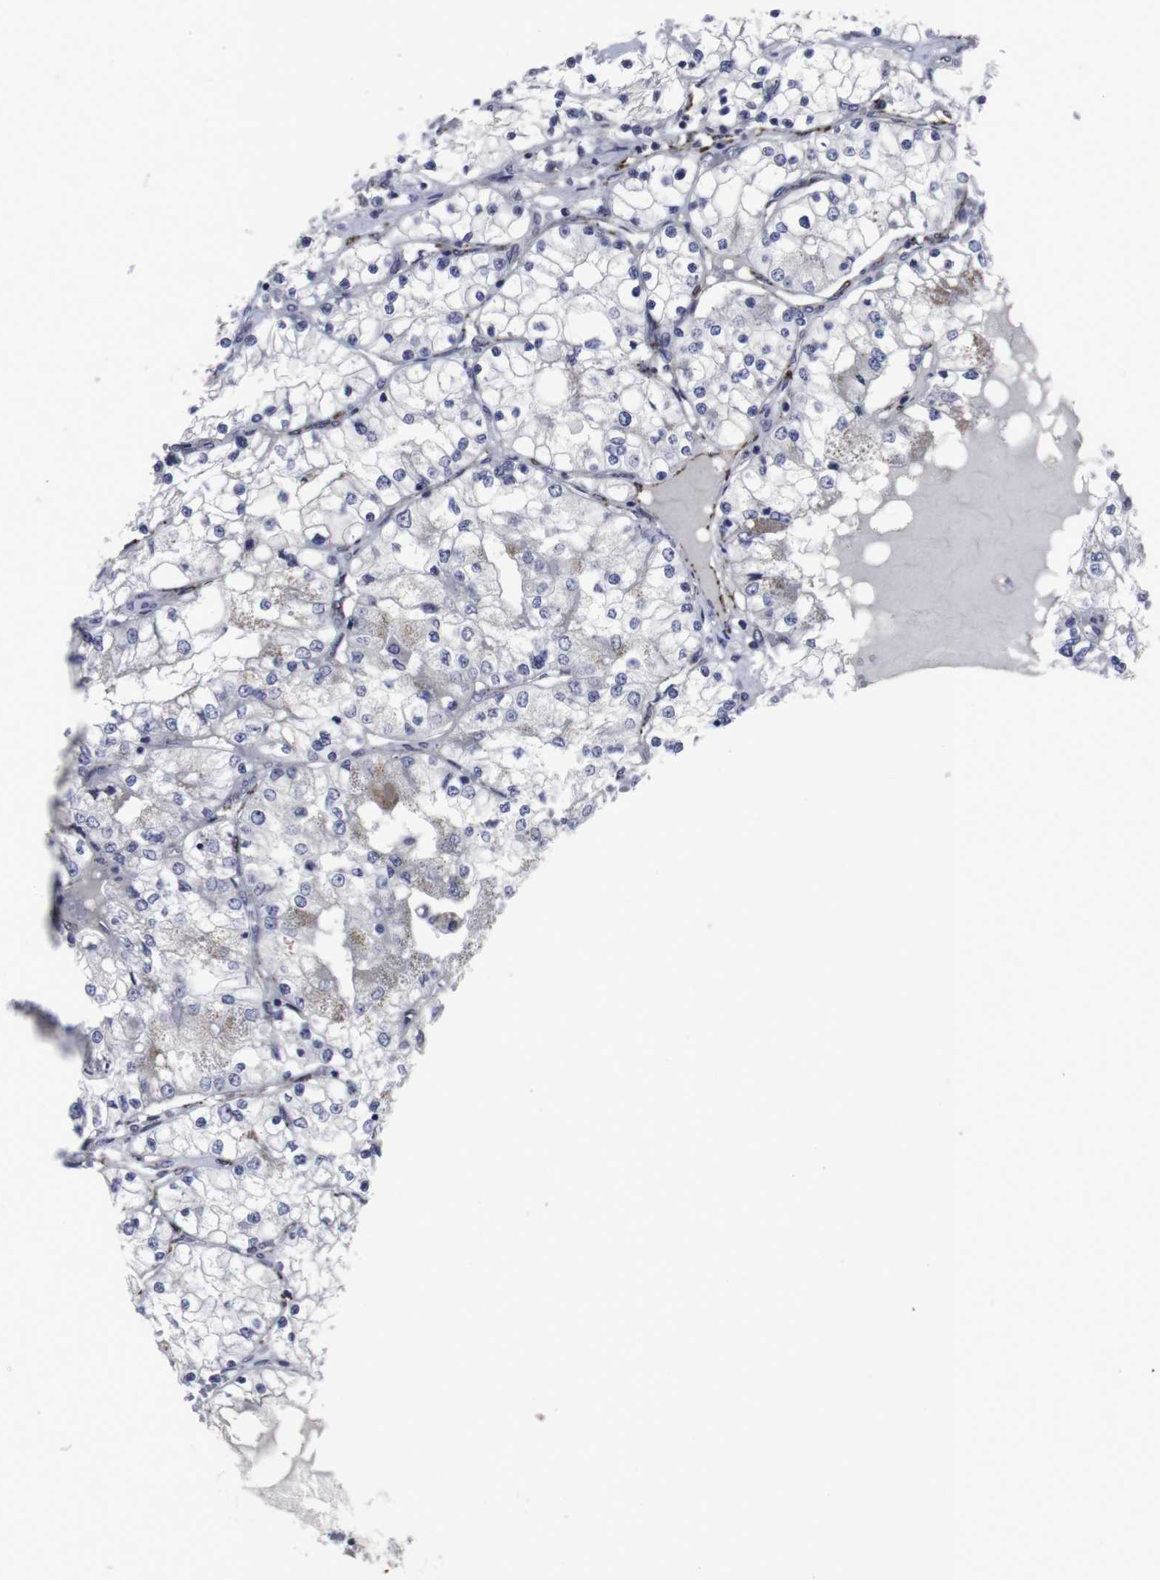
{"staining": {"intensity": "negative", "quantity": "none", "location": "none"}, "tissue": "renal cancer", "cell_type": "Tumor cells", "image_type": "cancer", "snomed": [{"axis": "morphology", "description": "Adenocarcinoma, NOS"}, {"axis": "topography", "description": "Kidney"}], "caption": "Immunohistochemical staining of renal cancer displays no significant expression in tumor cells. (DAB immunohistochemistry (IHC) with hematoxylin counter stain).", "gene": "SNCG", "patient": {"sex": "male", "age": 68}}